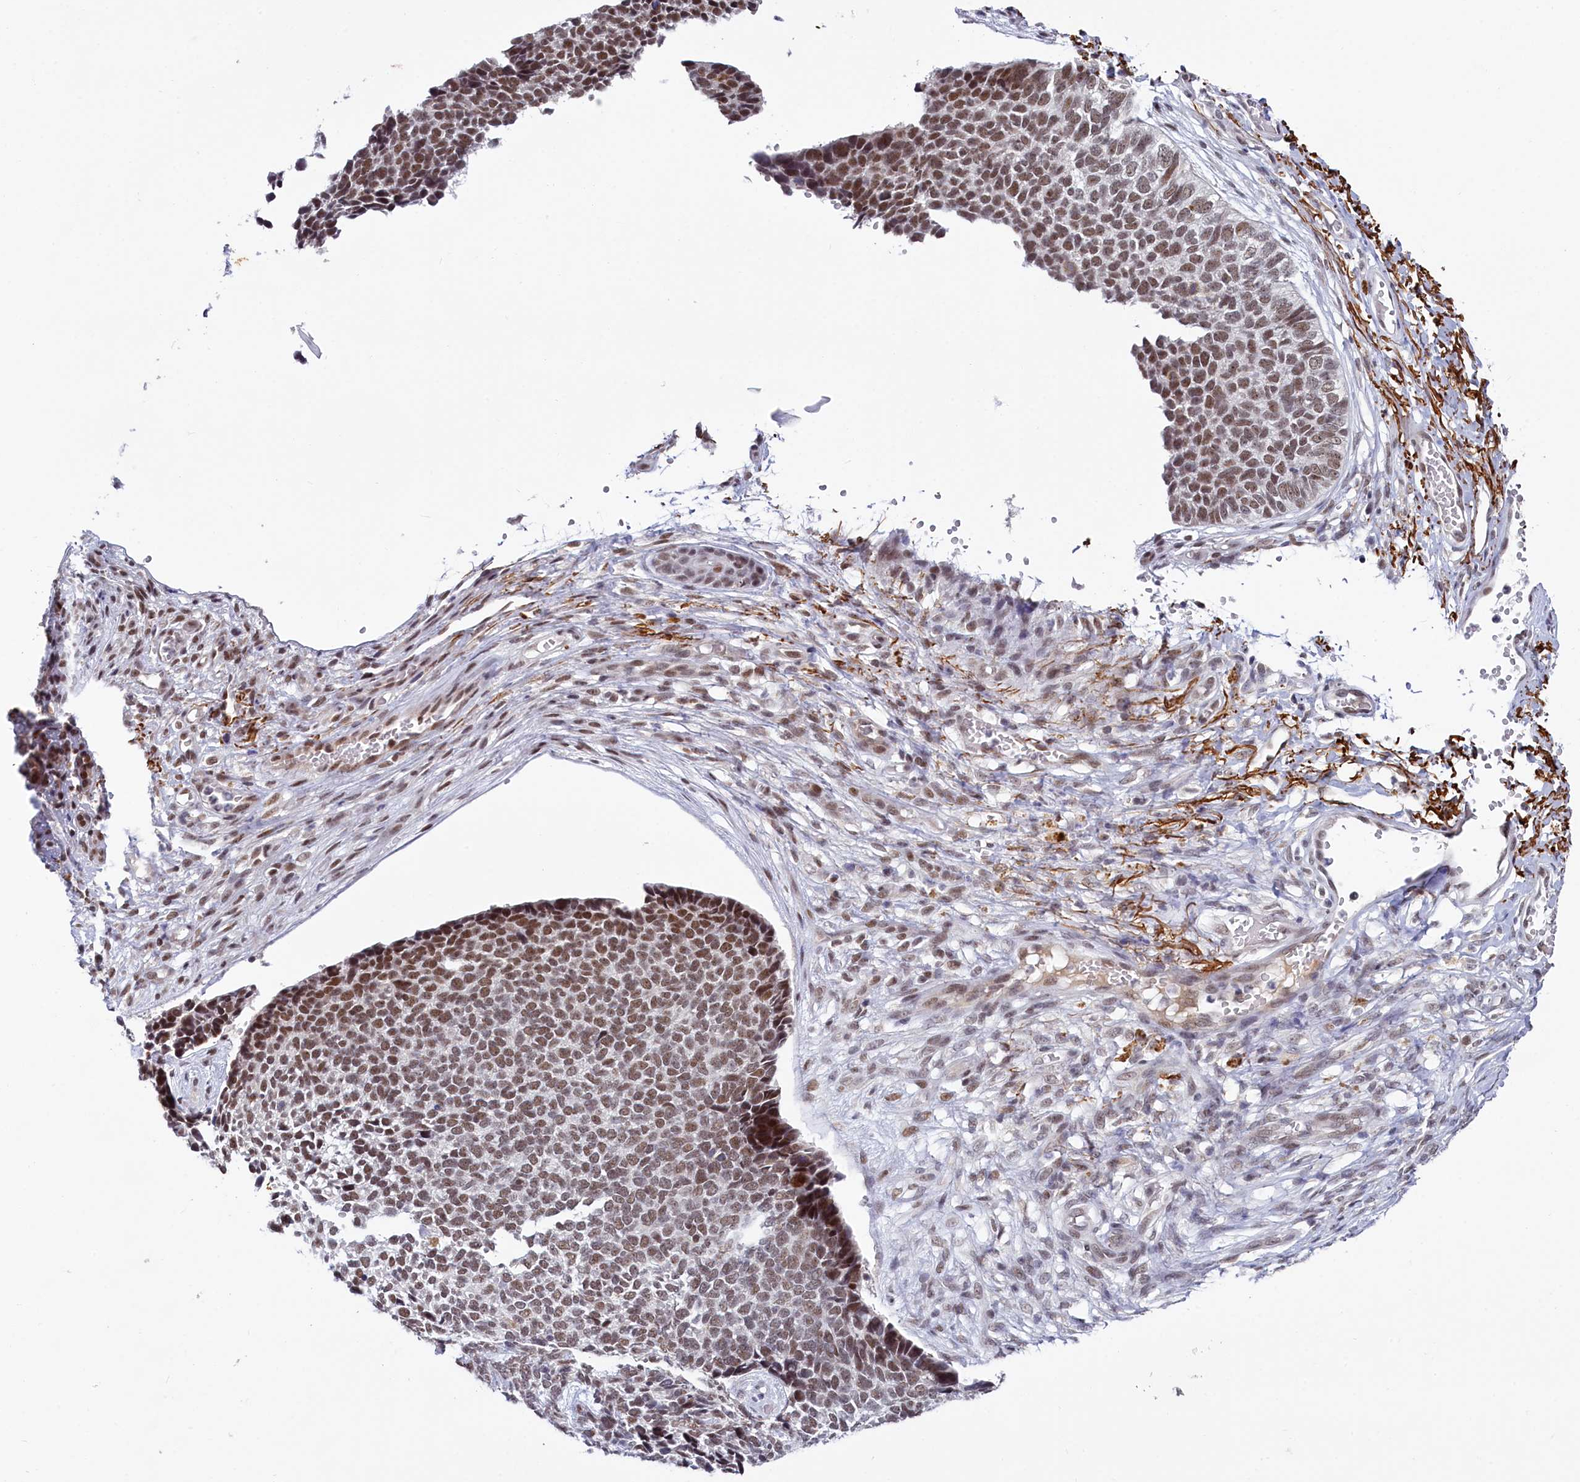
{"staining": {"intensity": "moderate", "quantity": "25%-75%", "location": "nuclear"}, "tissue": "skin cancer", "cell_type": "Tumor cells", "image_type": "cancer", "snomed": [{"axis": "morphology", "description": "Basal cell carcinoma"}, {"axis": "topography", "description": "Skin"}], "caption": "Immunohistochemical staining of human skin cancer (basal cell carcinoma) demonstrates medium levels of moderate nuclear positivity in about 25%-75% of tumor cells. (Brightfield microscopy of DAB IHC at high magnification).", "gene": "PPHLN1", "patient": {"sex": "female", "age": 84}}